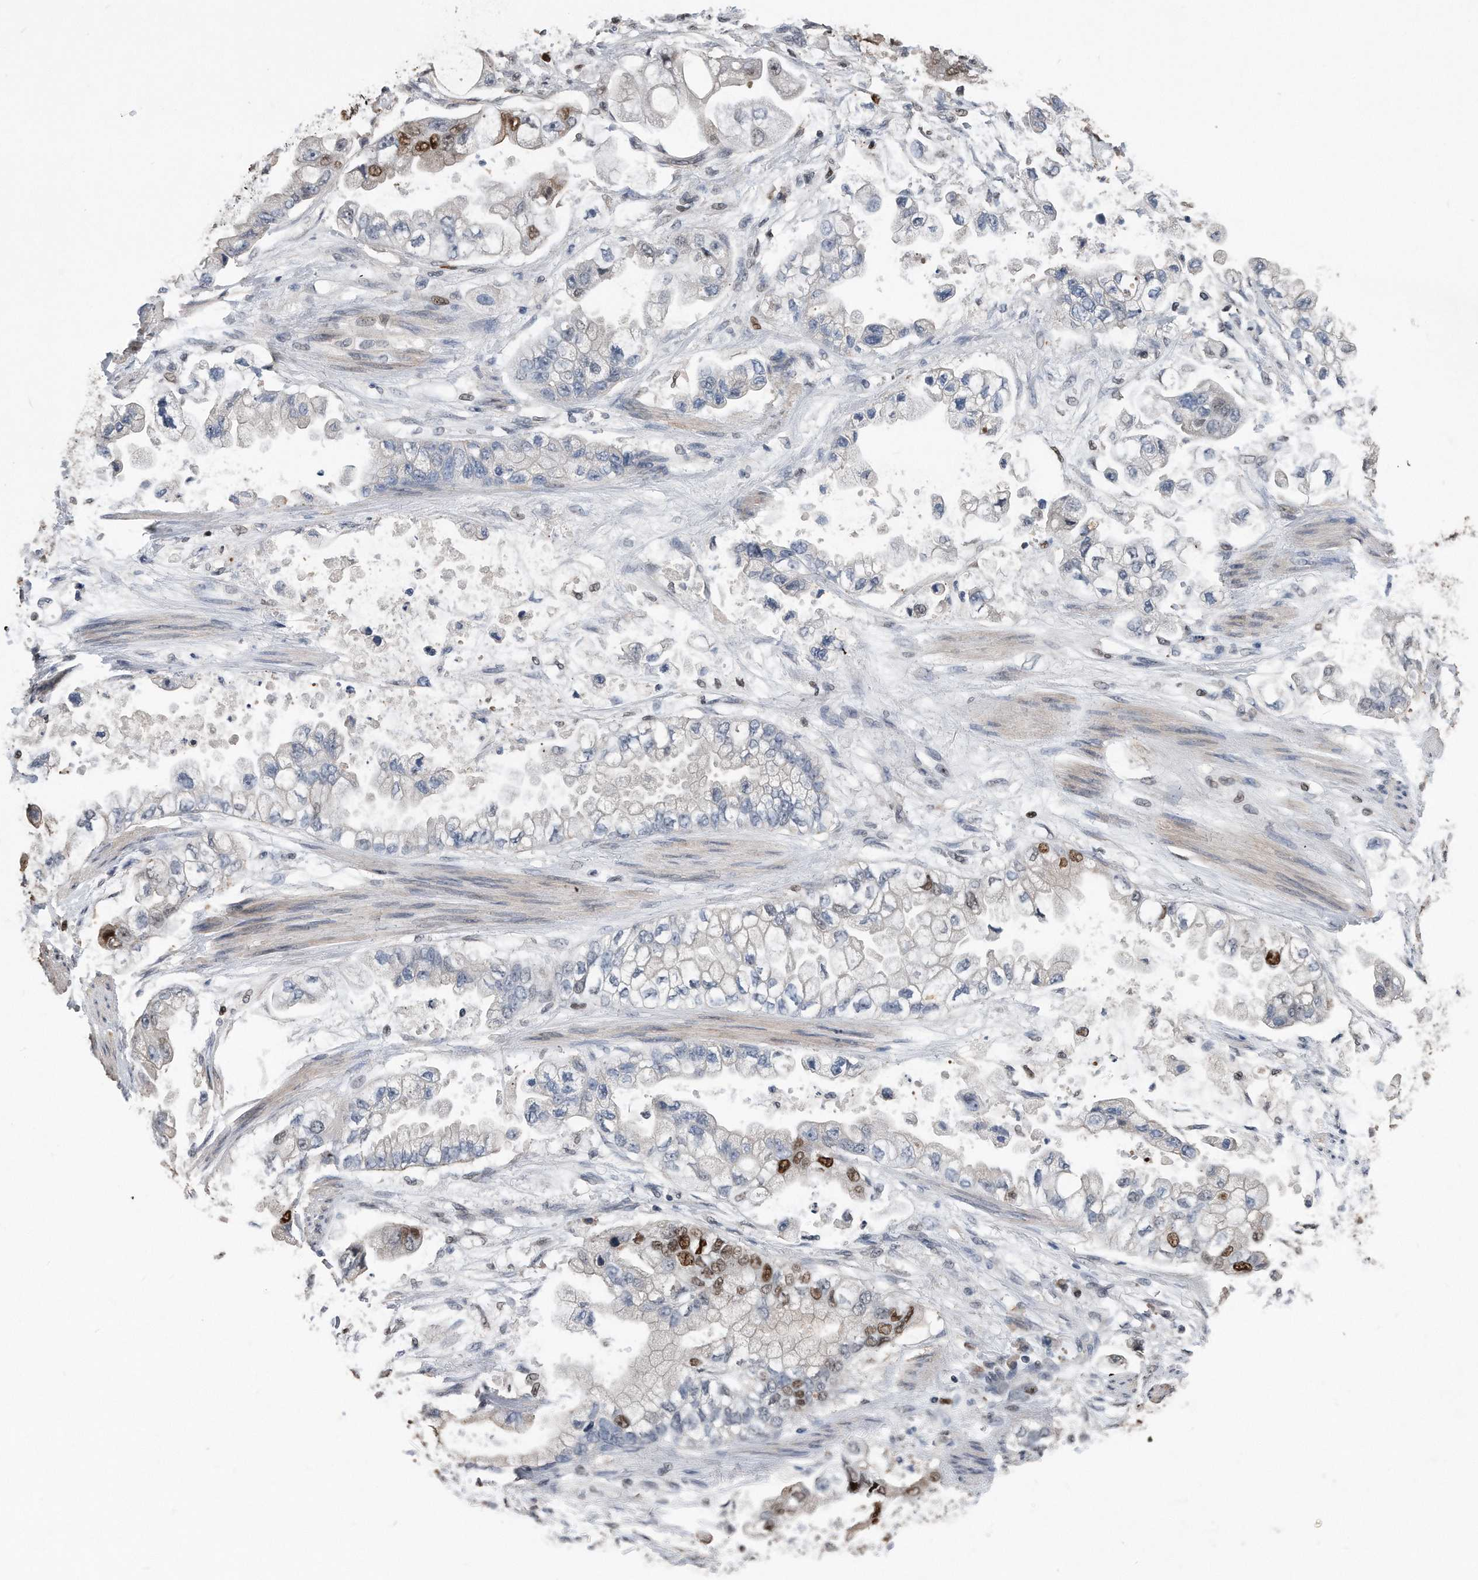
{"staining": {"intensity": "moderate", "quantity": "<25%", "location": "nuclear"}, "tissue": "stomach cancer", "cell_type": "Tumor cells", "image_type": "cancer", "snomed": [{"axis": "morphology", "description": "Adenocarcinoma, NOS"}, {"axis": "topography", "description": "Stomach"}], "caption": "Immunohistochemical staining of adenocarcinoma (stomach) displays low levels of moderate nuclear protein expression in approximately <25% of tumor cells. (Brightfield microscopy of DAB IHC at high magnification).", "gene": "PCNA", "patient": {"sex": "male", "age": 62}}